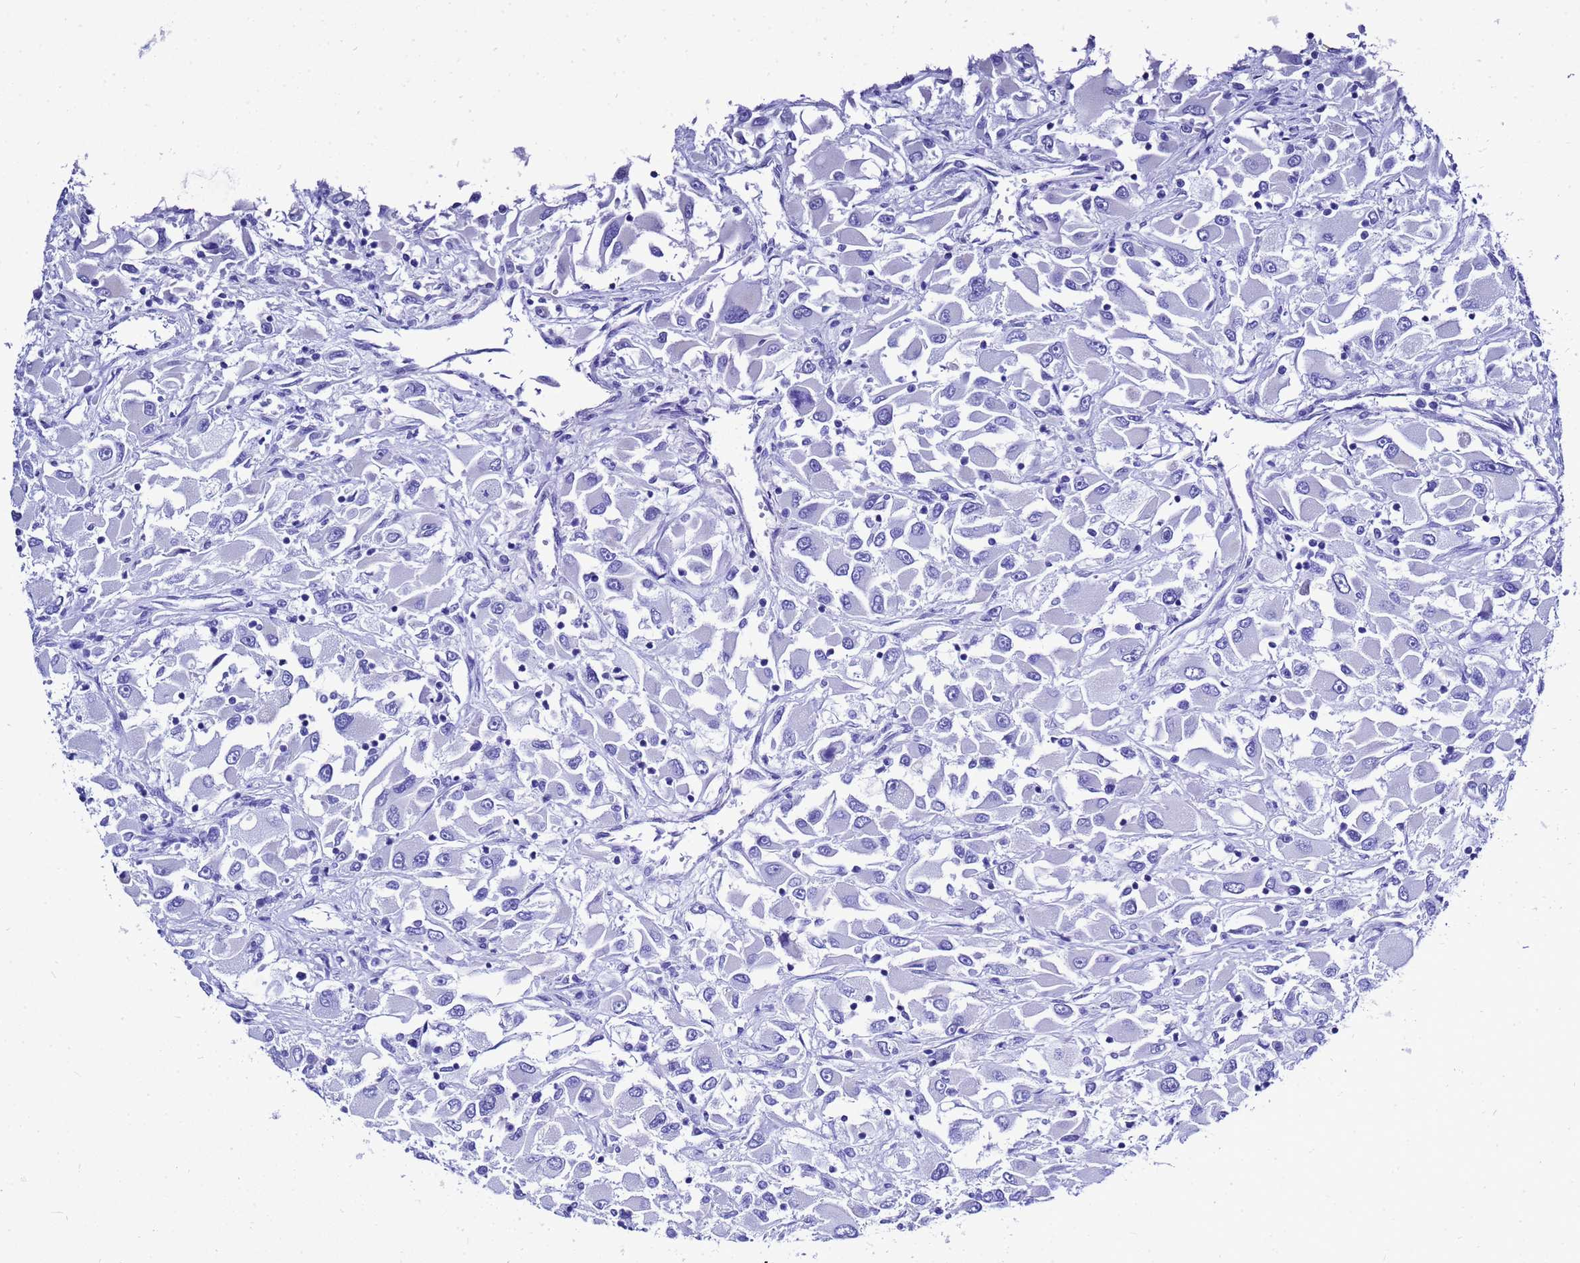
{"staining": {"intensity": "negative", "quantity": "none", "location": "none"}, "tissue": "renal cancer", "cell_type": "Tumor cells", "image_type": "cancer", "snomed": [{"axis": "morphology", "description": "Adenocarcinoma, NOS"}, {"axis": "topography", "description": "Kidney"}], "caption": "Micrograph shows no significant protein positivity in tumor cells of renal adenocarcinoma.", "gene": "LIPF", "patient": {"sex": "female", "age": 52}}